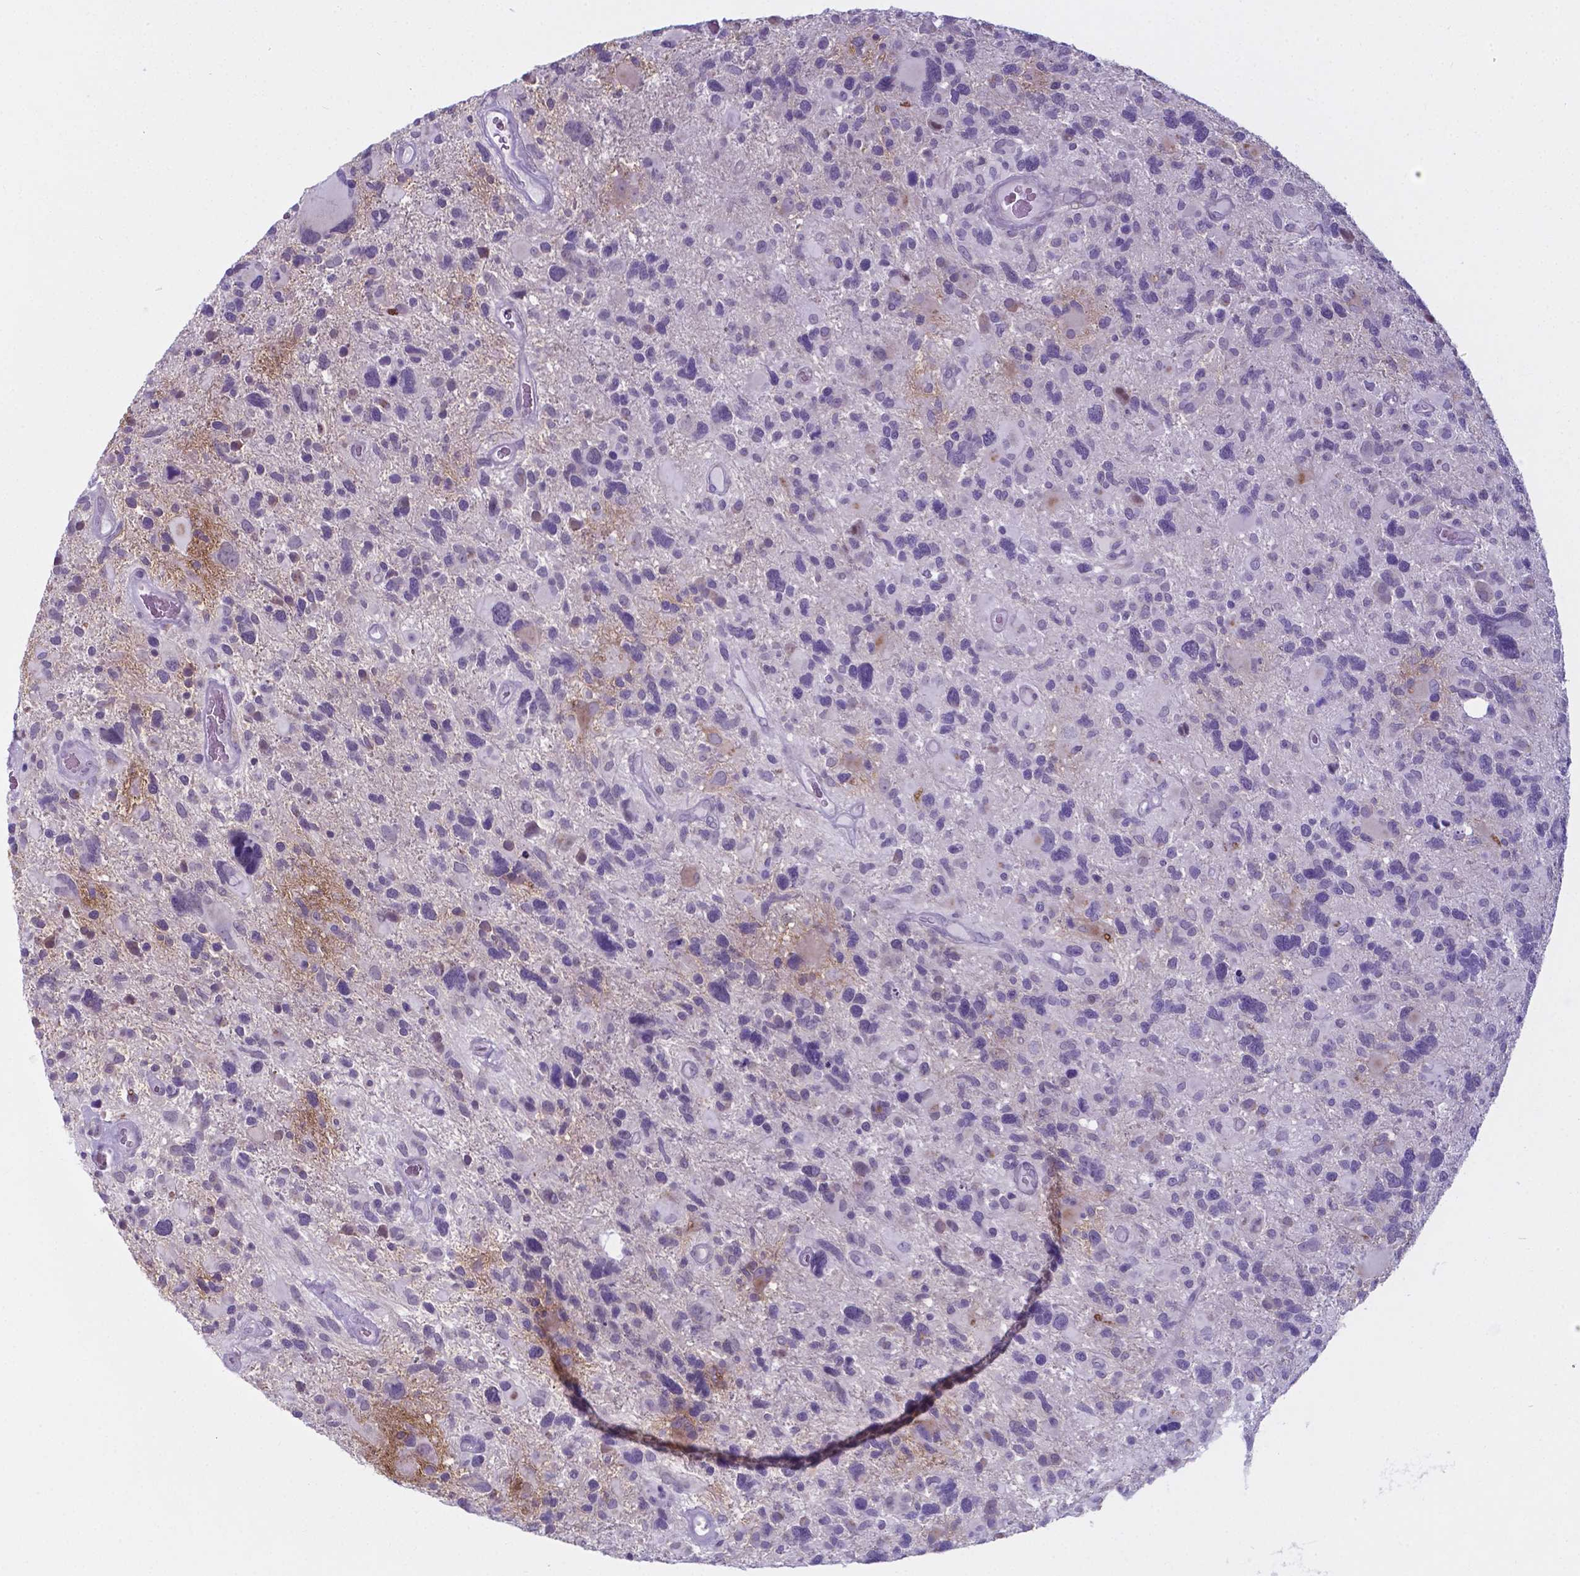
{"staining": {"intensity": "negative", "quantity": "none", "location": "none"}, "tissue": "glioma", "cell_type": "Tumor cells", "image_type": "cancer", "snomed": [{"axis": "morphology", "description": "Glioma, malignant, High grade"}, {"axis": "topography", "description": "Brain"}], "caption": "There is no significant positivity in tumor cells of high-grade glioma (malignant). Brightfield microscopy of IHC stained with DAB (brown) and hematoxylin (blue), captured at high magnification.", "gene": "AP5B1", "patient": {"sex": "male", "age": 49}}